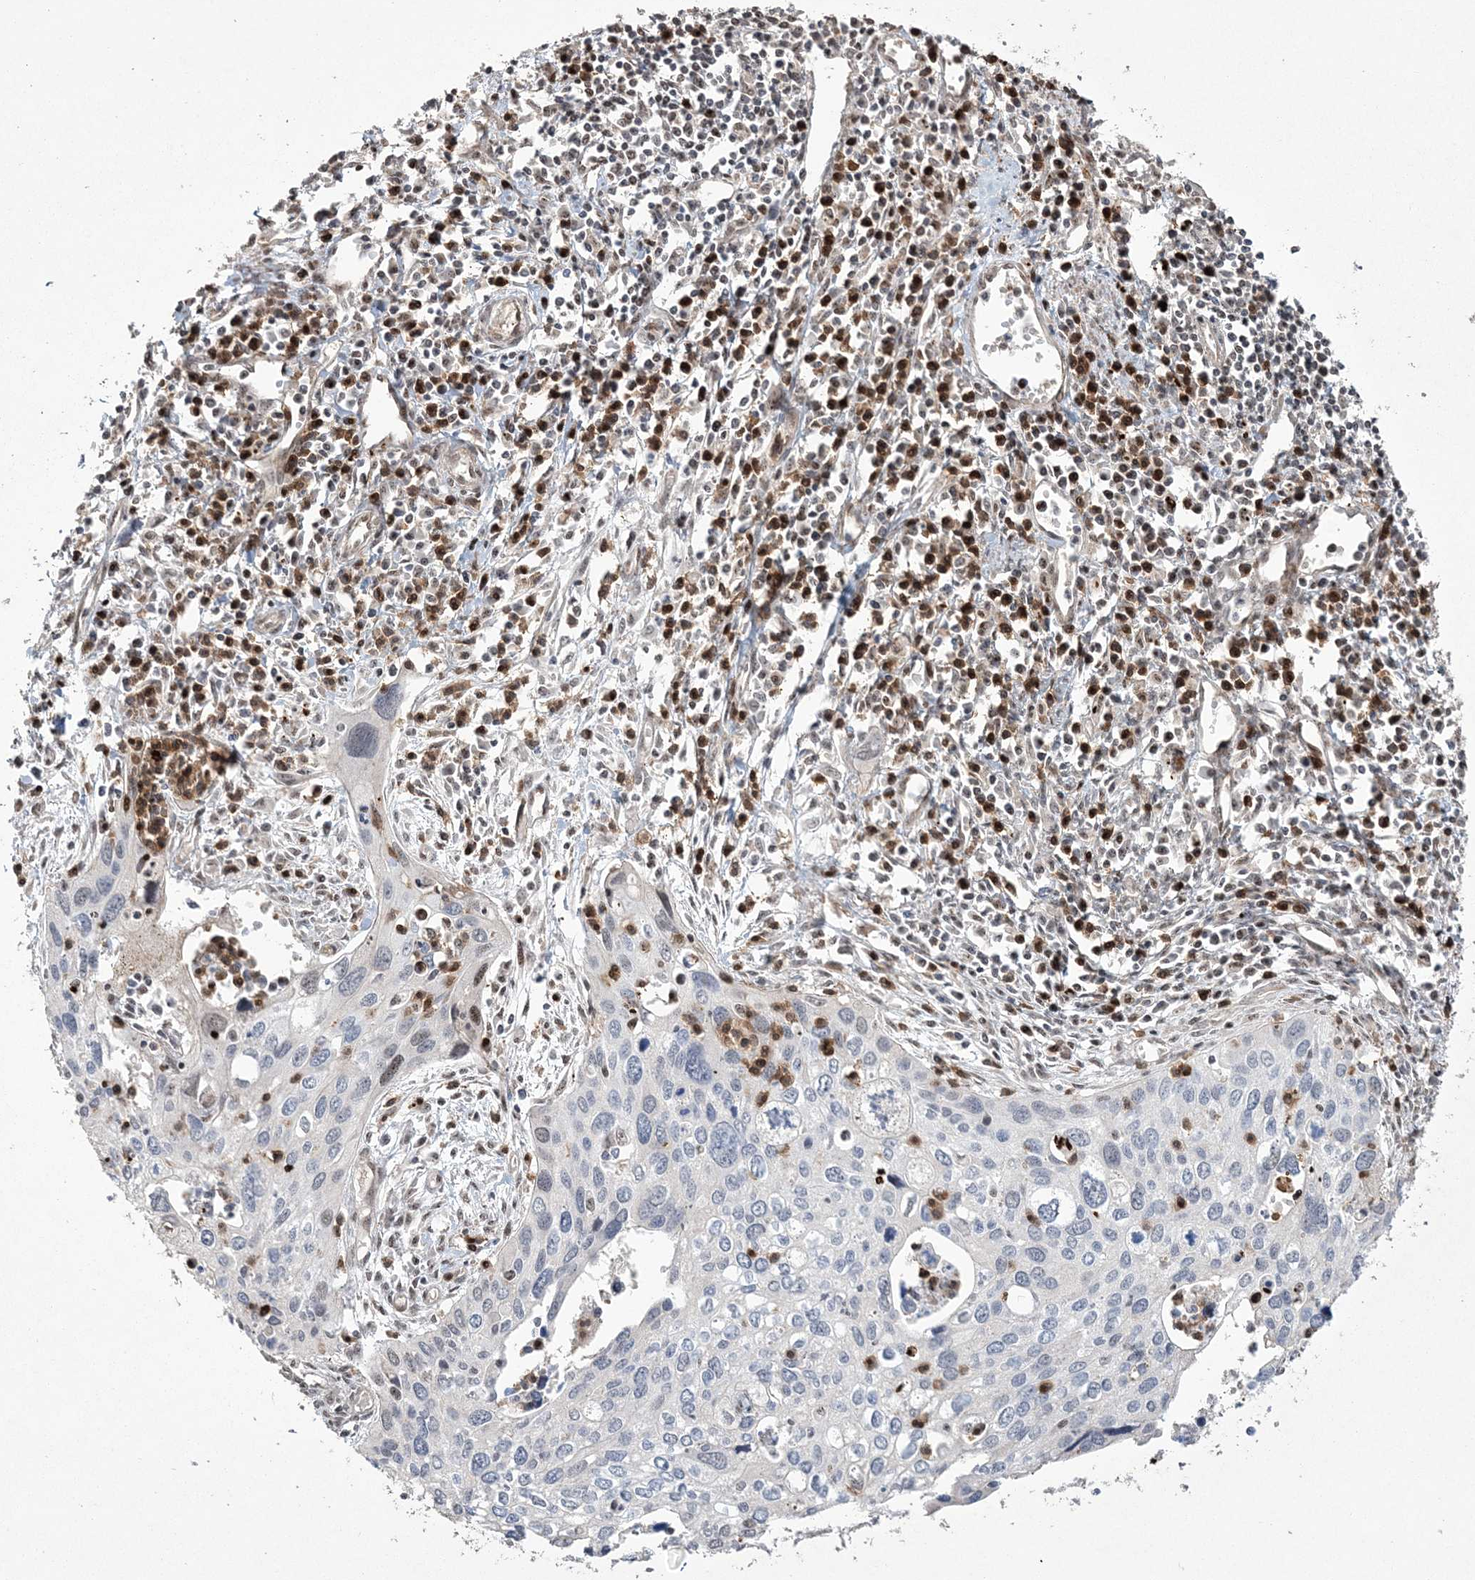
{"staining": {"intensity": "negative", "quantity": "none", "location": "none"}, "tissue": "cervical cancer", "cell_type": "Tumor cells", "image_type": "cancer", "snomed": [{"axis": "morphology", "description": "Squamous cell carcinoma, NOS"}, {"axis": "topography", "description": "Cervix"}], "caption": "IHC micrograph of neoplastic tissue: human cervical squamous cell carcinoma stained with DAB shows no significant protein staining in tumor cells.", "gene": "RBM17", "patient": {"sex": "female", "age": 55}}